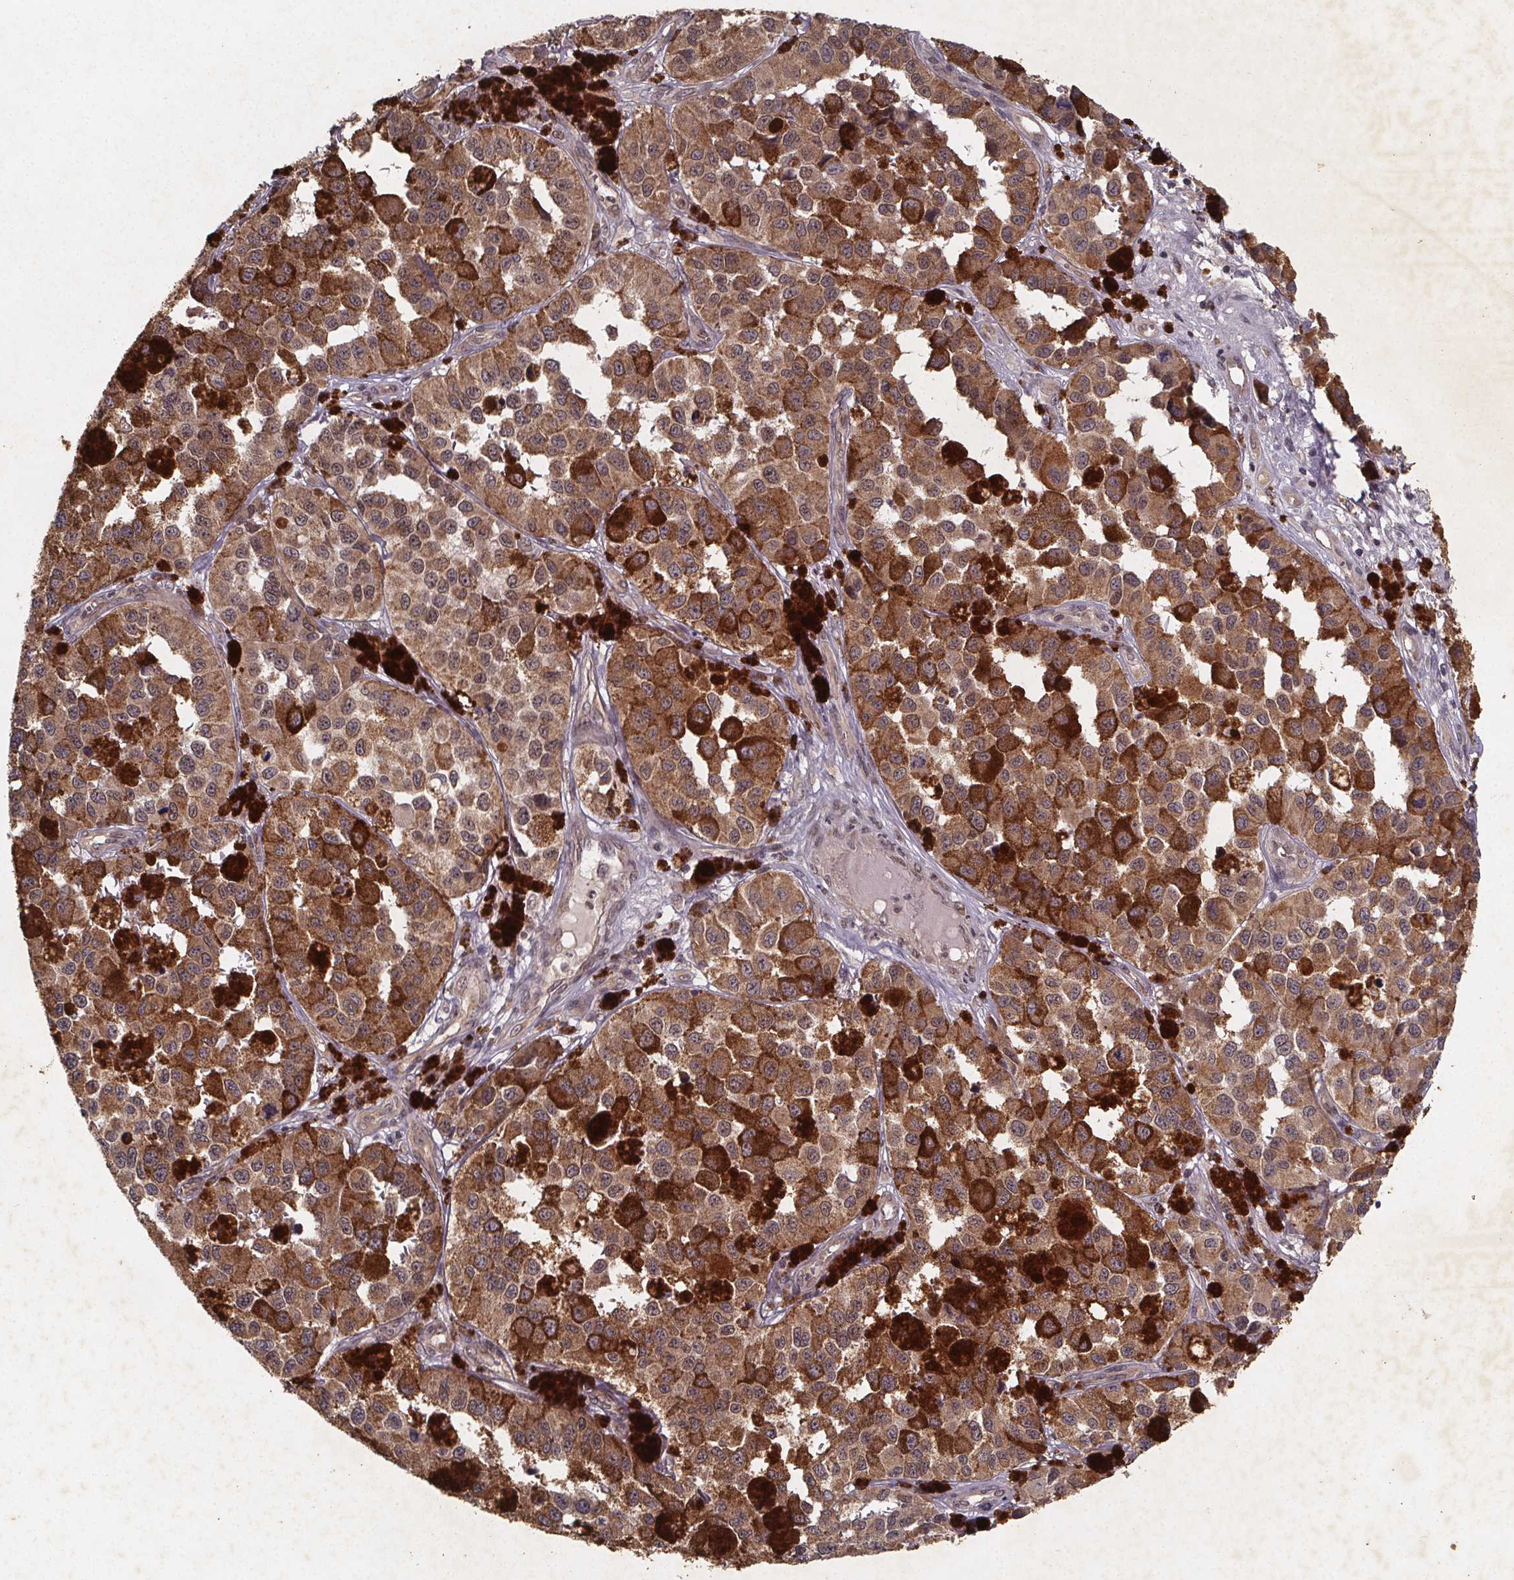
{"staining": {"intensity": "moderate", "quantity": "25%-75%", "location": "cytoplasmic/membranous,nuclear"}, "tissue": "melanoma", "cell_type": "Tumor cells", "image_type": "cancer", "snomed": [{"axis": "morphology", "description": "Malignant melanoma, NOS"}, {"axis": "topography", "description": "Skin"}], "caption": "Immunohistochemistry (DAB) staining of melanoma exhibits moderate cytoplasmic/membranous and nuclear protein staining in about 25%-75% of tumor cells.", "gene": "PIERCE2", "patient": {"sex": "female", "age": 58}}